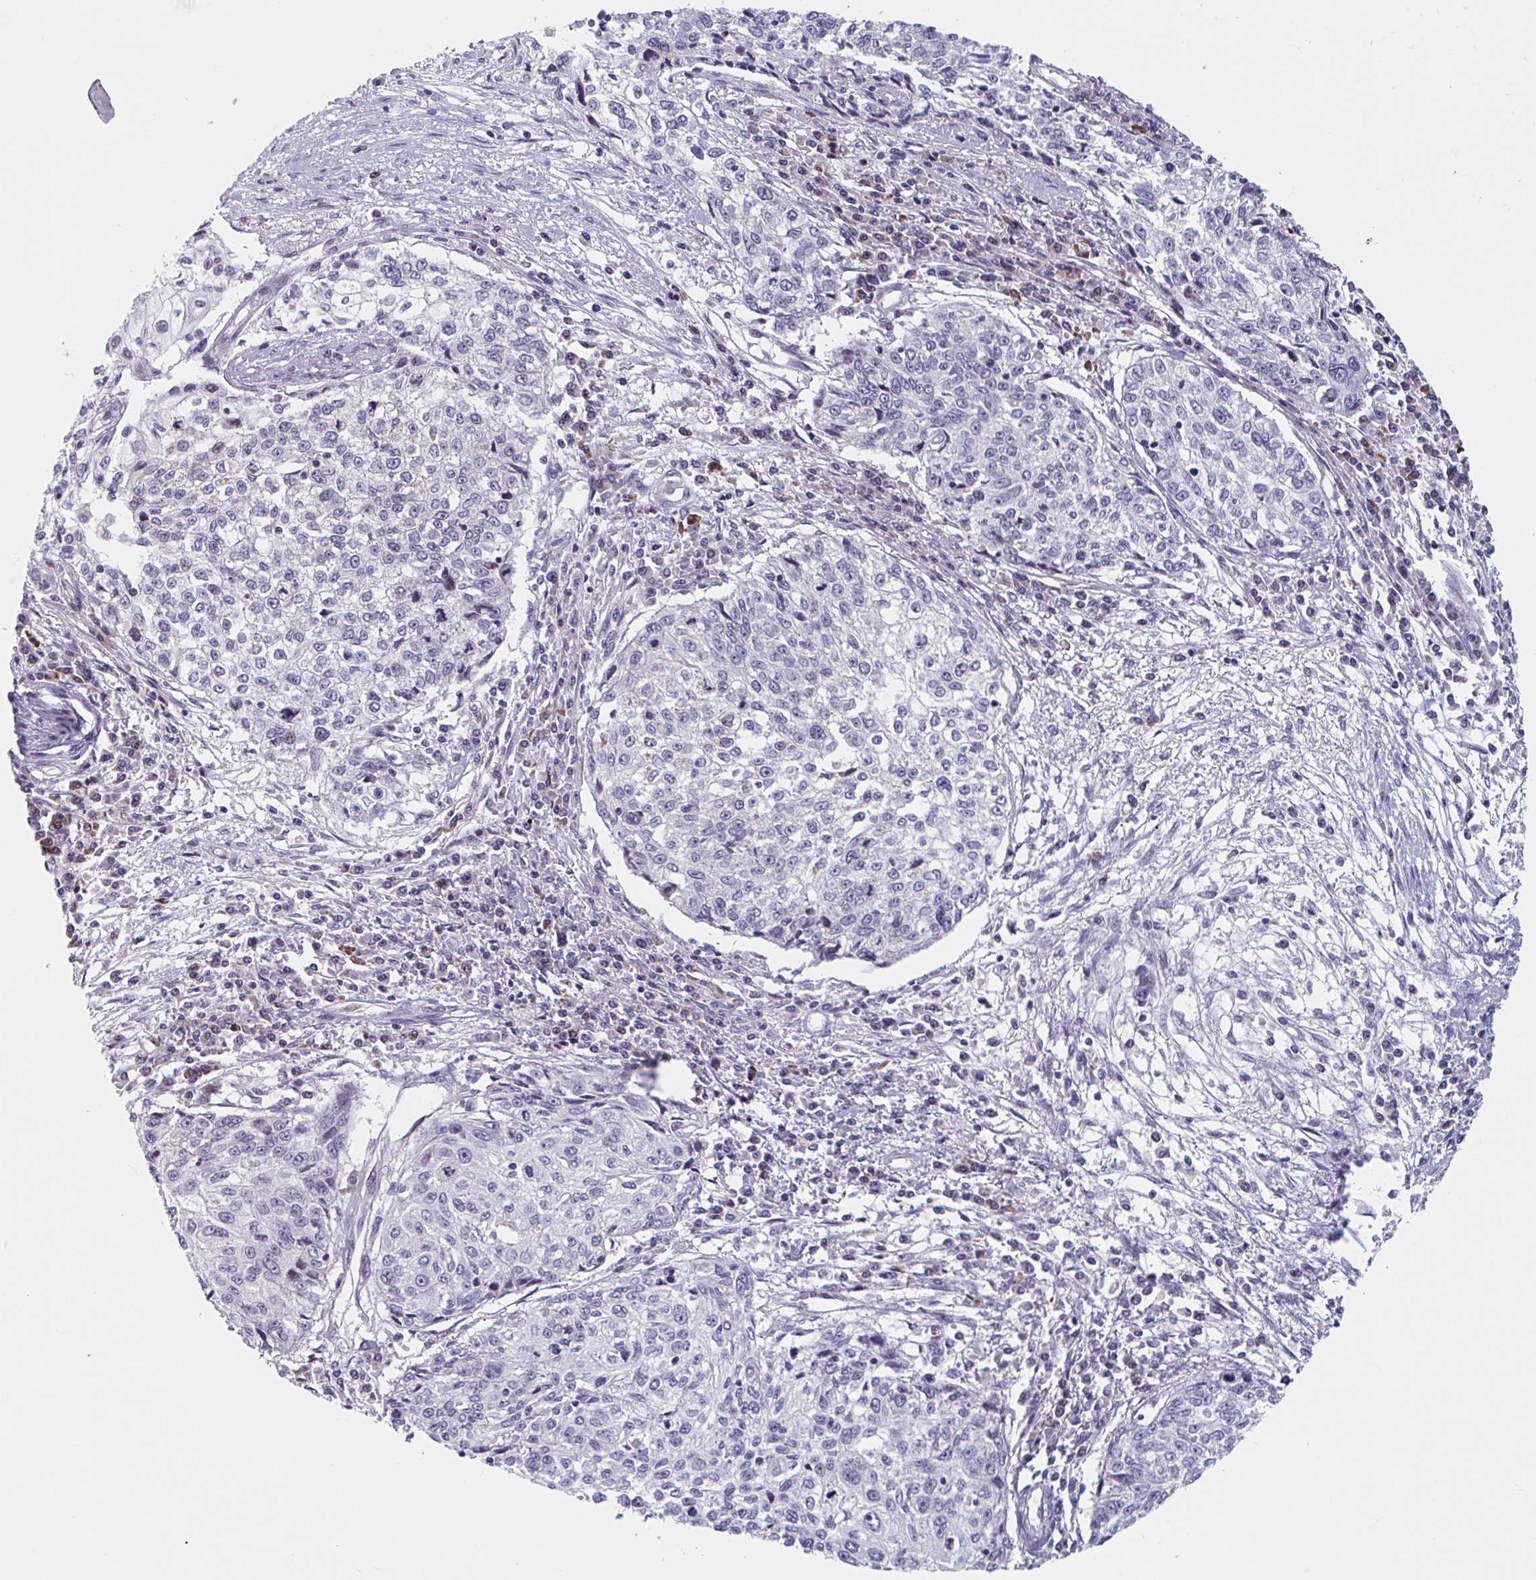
{"staining": {"intensity": "negative", "quantity": "none", "location": "none"}, "tissue": "cervical cancer", "cell_type": "Tumor cells", "image_type": "cancer", "snomed": [{"axis": "morphology", "description": "Squamous cell carcinoma, NOS"}, {"axis": "topography", "description": "Cervix"}], "caption": "High magnification brightfield microscopy of cervical cancer (squamous cell carcinoma) stained with DAB (brown) and counterstained with hematoxylin (blue): tumor cells show no significant staining.", "gene": "DUXA", "patient": {"sex": "female", "age": 57}}